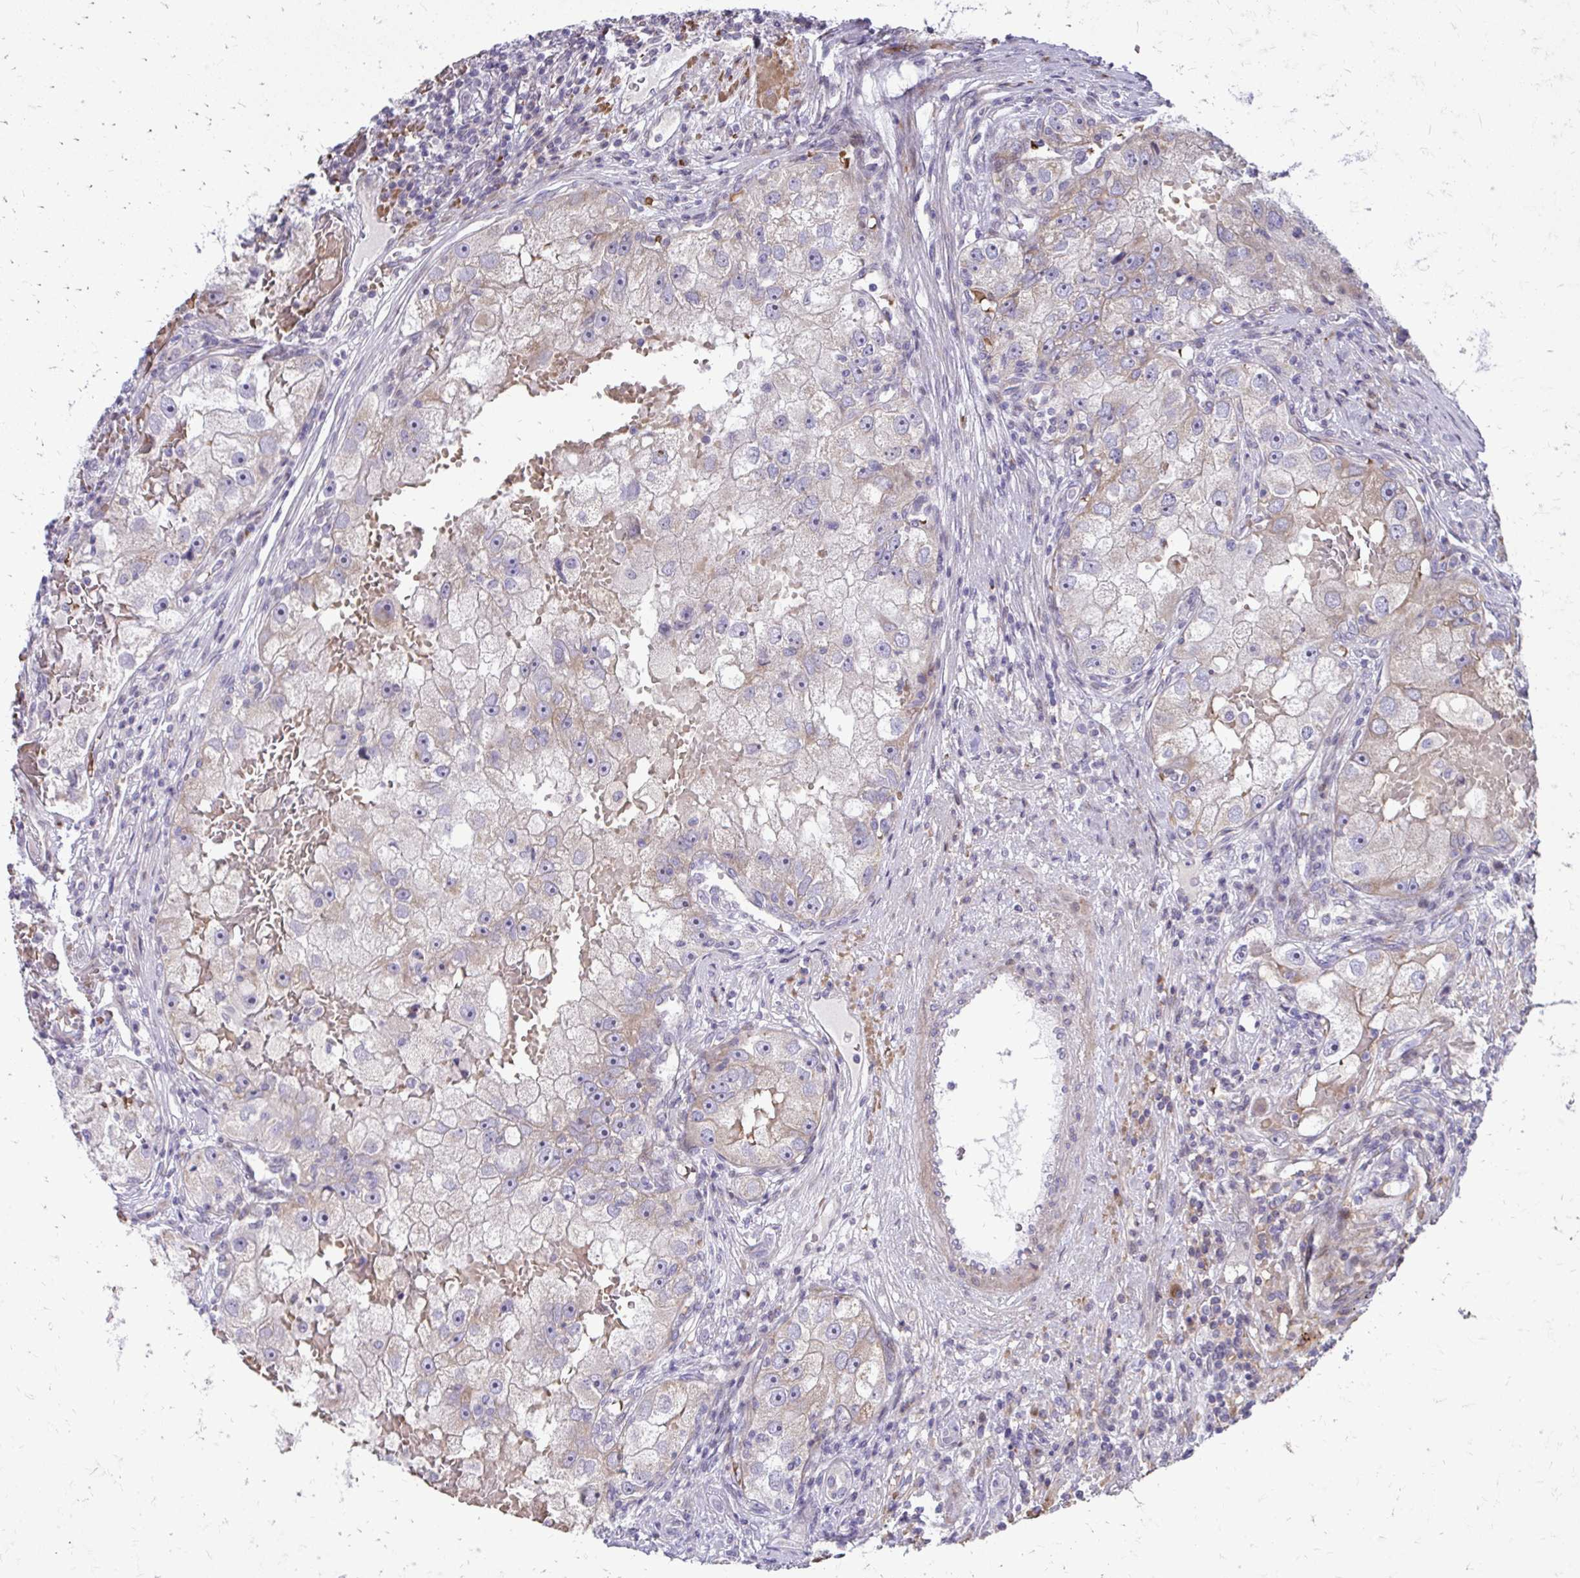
{"staining": {"intensity": "weak", "quantity": "<25%", "location": "cytoplasmic/membranous"}, "tissue": "renal cancer", "cell_type": "Tumor cells", "image_type": "cancer", "snomed": [{"axis": "morphology", "description": "Adenocarcinoma, NOS"}, {"axis": "topography", "description": "Kidney"}], "caption": "This is an immunohistochemistry (IHC) micrograph of human renal cancer (adenocarcinoma). There is no positivity in tumor cells.", "gene": "FUNDC2", "patient": {"sex": "male", "age": 63}}